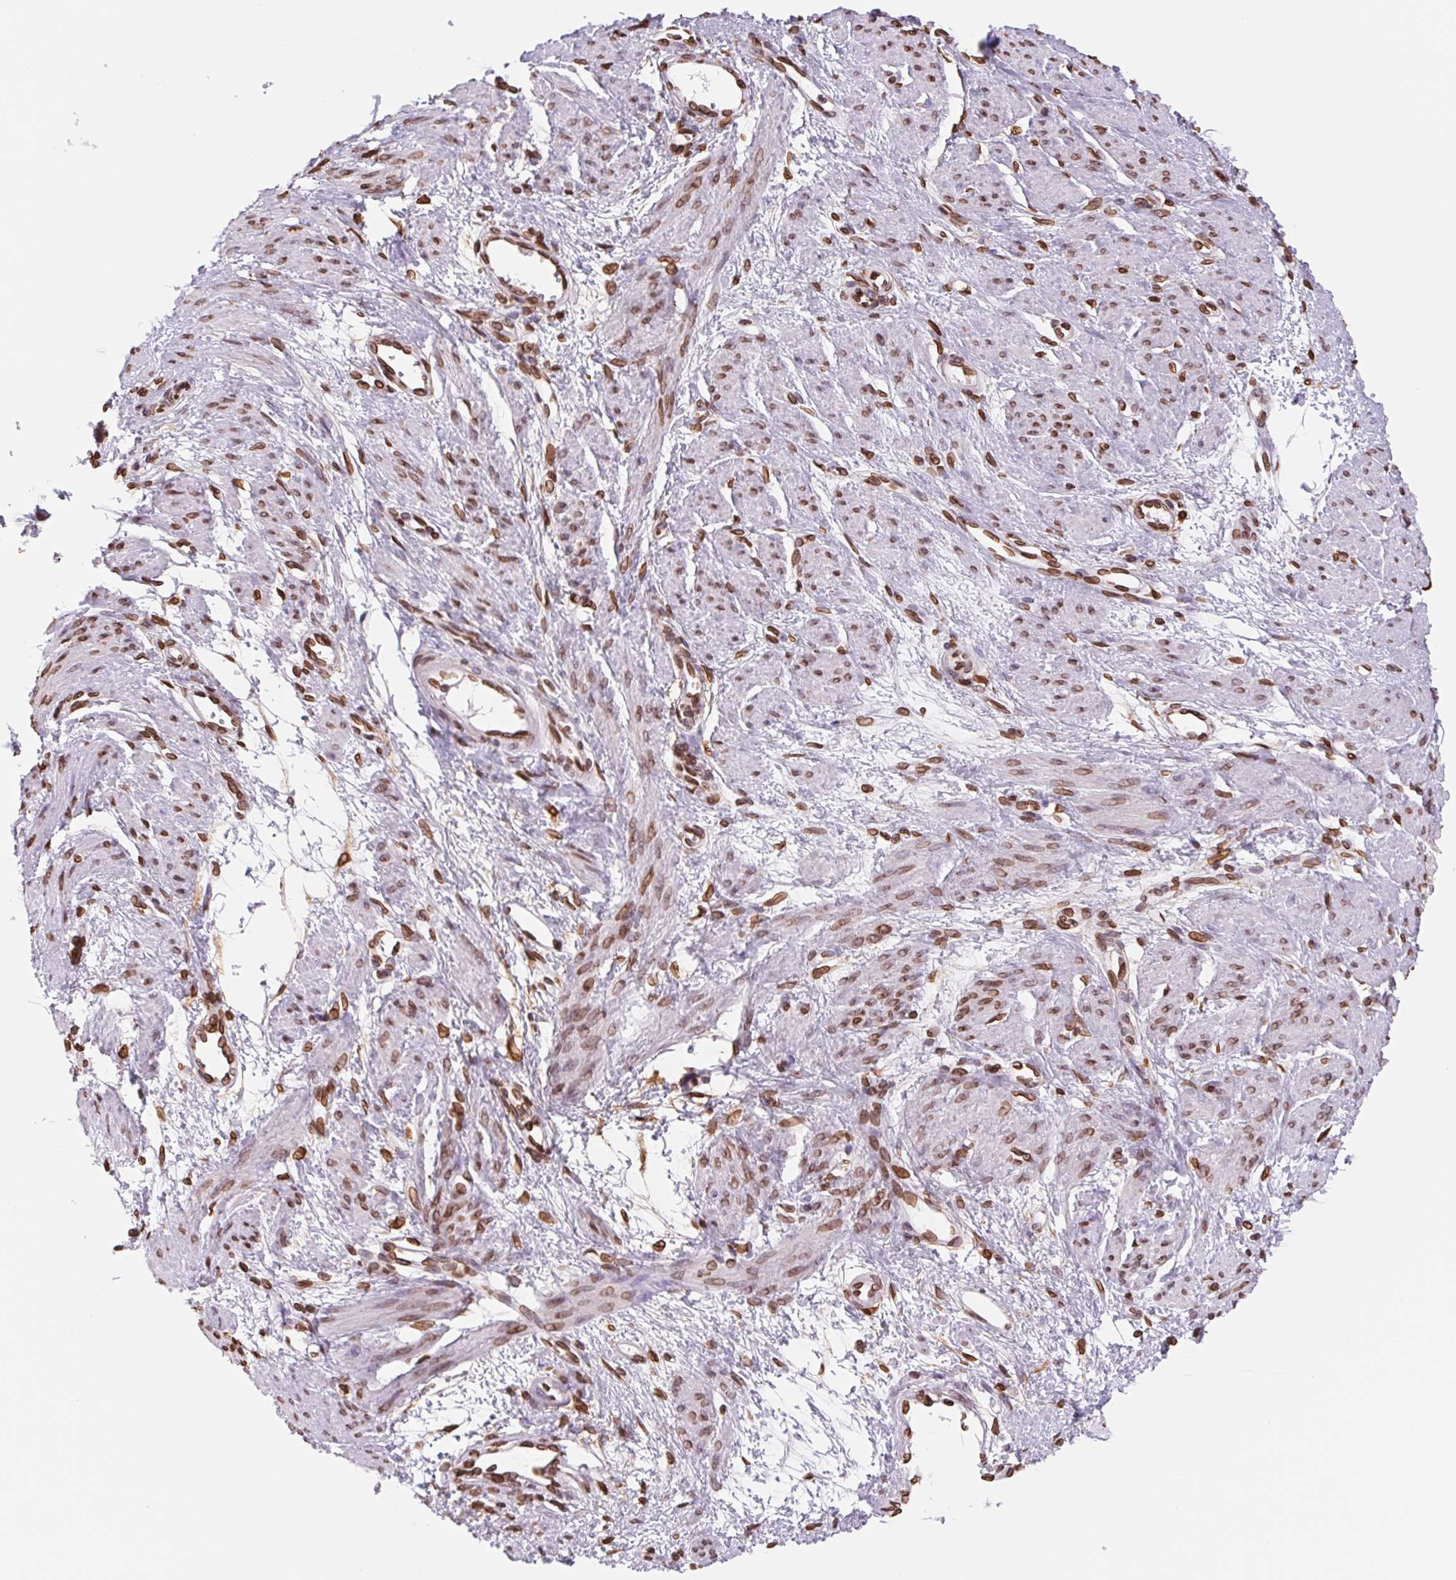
{"staining": {"intensity": "strong", "quantity": ">75%", "location": "cytoplasmic/membranous,nuclear"}, "tissue": "smooth muscle", "cell_type": "Smooth muscle cells", "image_type": "normal", "snomed": [{"axis": "morphology", "description": "Normal tissue, NOS"}, {"axis": "topography", "description": "Smooth muscle"}, {"axis": "topography", "description": "Uterus"}], "caption": "Protein staining by immunohistochemistry reveals strong cytoplasmic/membranous,nuclear positivity in about >75% of smooth muscle cells in unremarkable smooth muscle. (IHC, brightfield microscopy, high magnification).", "gene": "LMNB2", "patient": {"sex": "female", "age": 39}}